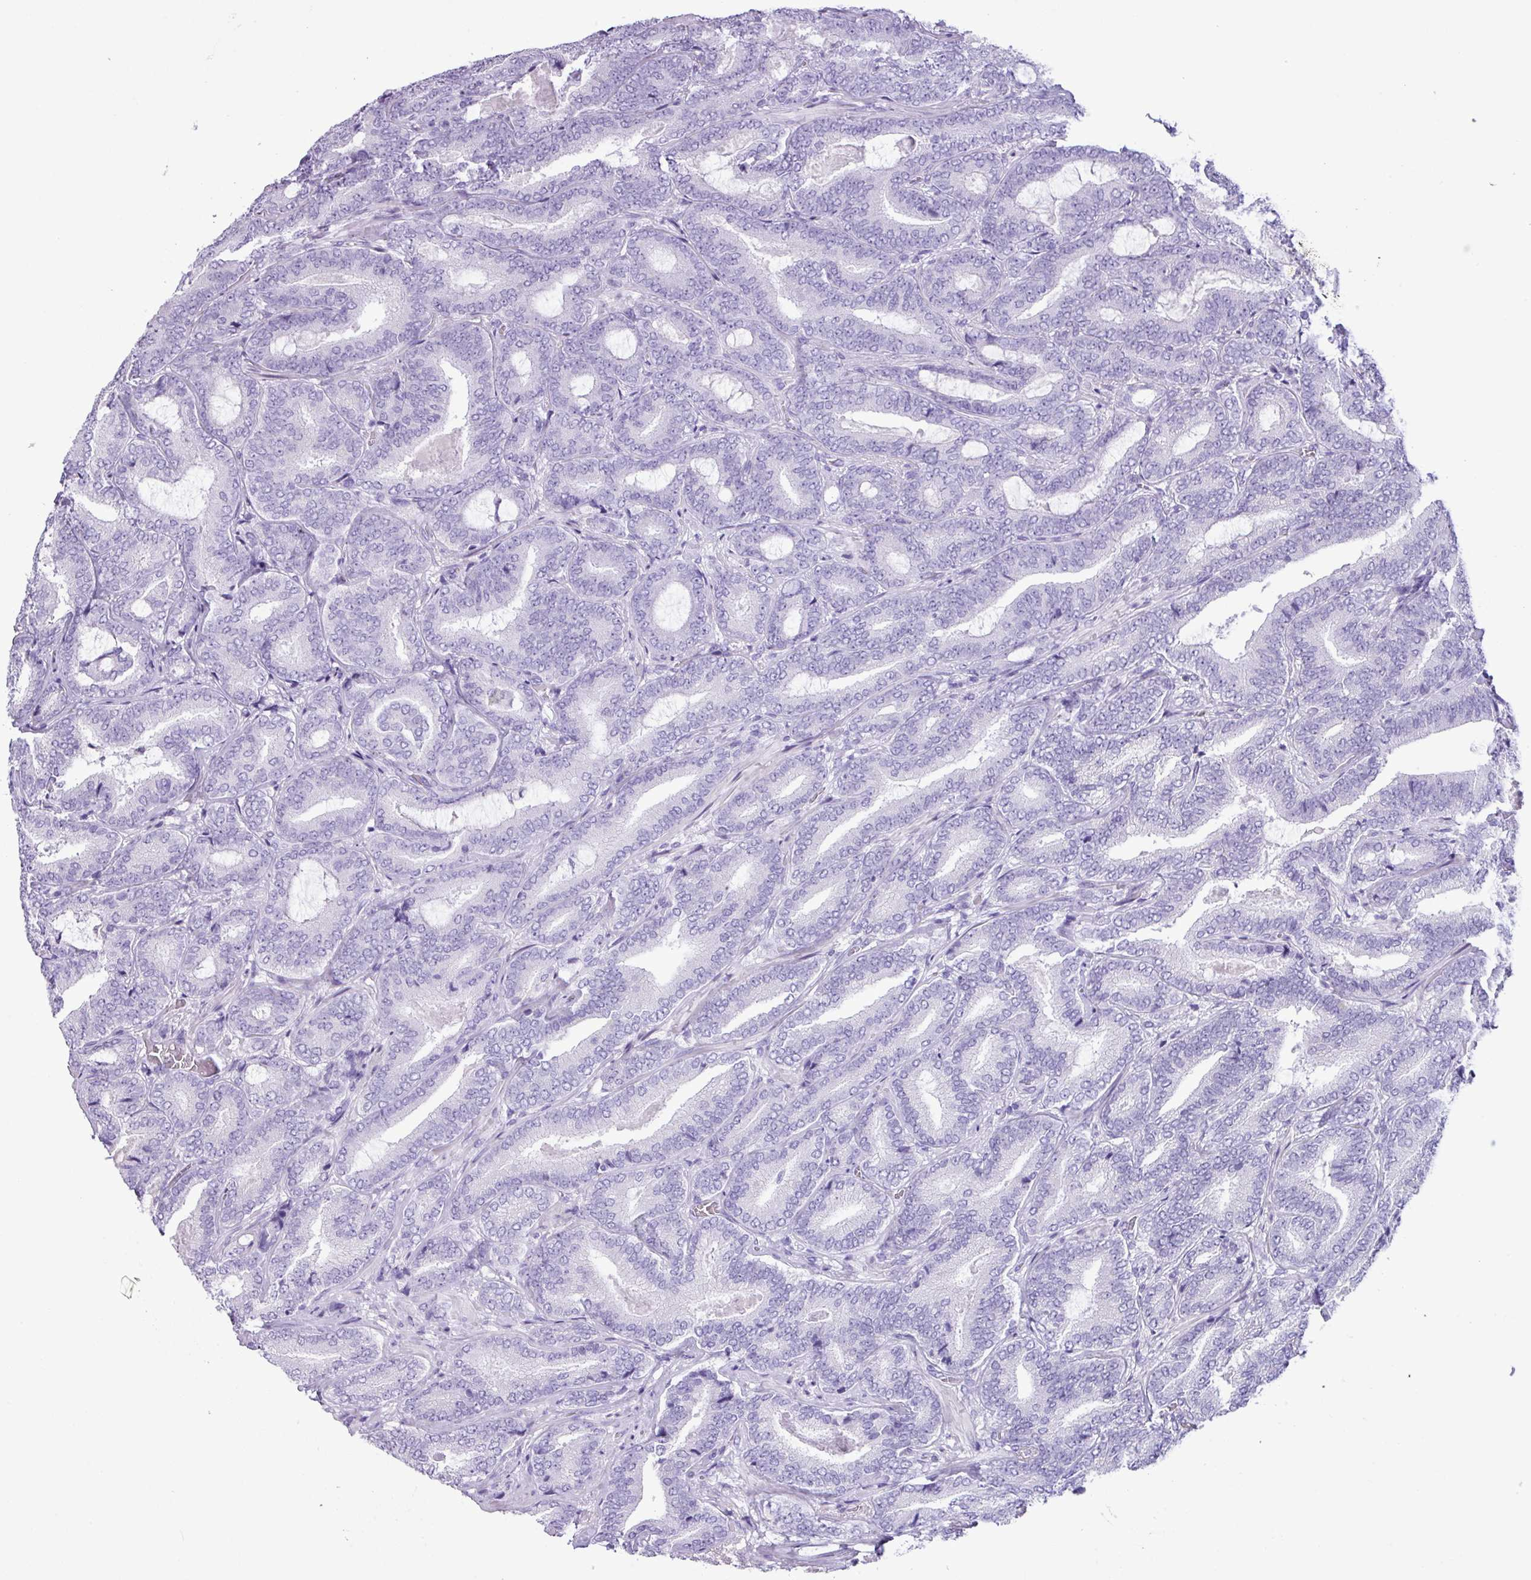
{"staining": {"intensity": "negative", "quantity": "none", "location": "none"}, "tissue": "prostate cancer", "cell_type": "Tumor cells", "image_type": "cancer", "snomed": [{"axis": "morphology", "description": "Adenocarcinoma, Low grade"}, {"axis": "topography", "description": "Prostate and seminal vesicle, NOS"}], "caption": "Tumor cells show no significant positivity in prostate cancer. (Immunohistochemistry (ihc), brightfield microscopy, high magnification).", "gene": "AGO3", "patient": {"sex": "male", "age": 61}}